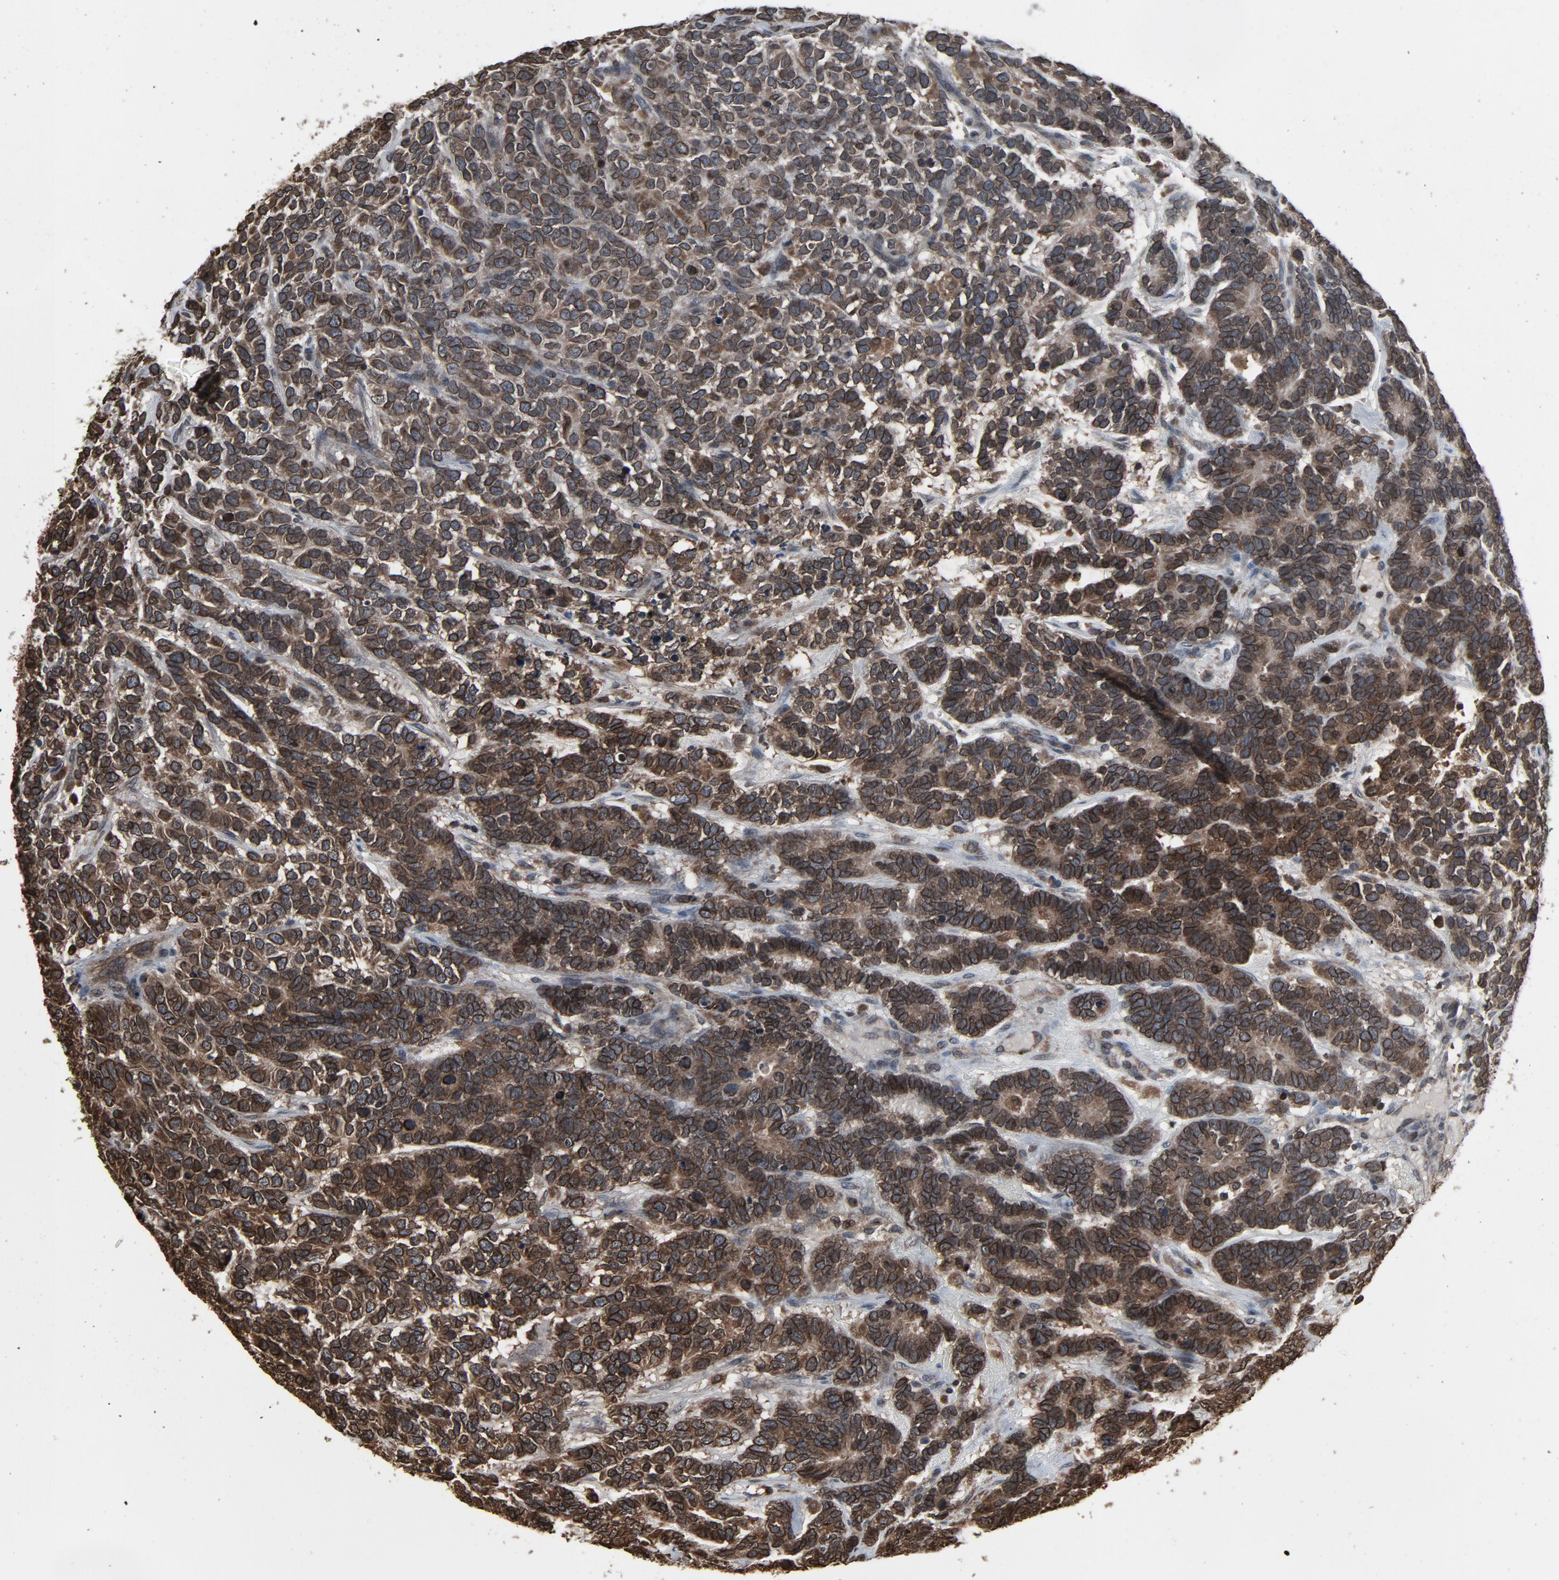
{"staining": {"intensity": "moderate", "quantity": ">75%", "location": "cytoplasmic/membranous,nuclear"}, "tissue": "testis cancer", "cell_type": "Tumor cells", "image_type": "cancer", "snomed": [{"axis": "morphology", "description": "Carcinoma, Embryonal, NOS"}, {"axis": "topography", "description": "Testis"}], "caption": "Immunohistochemical staining of human testis cancer shows moderate cytoplasmic/membranous and nuclear protein staining in about >75% of tumor cells.", "gene": "UBE2D1", "patient": {"sex": "male", "age": 26}}